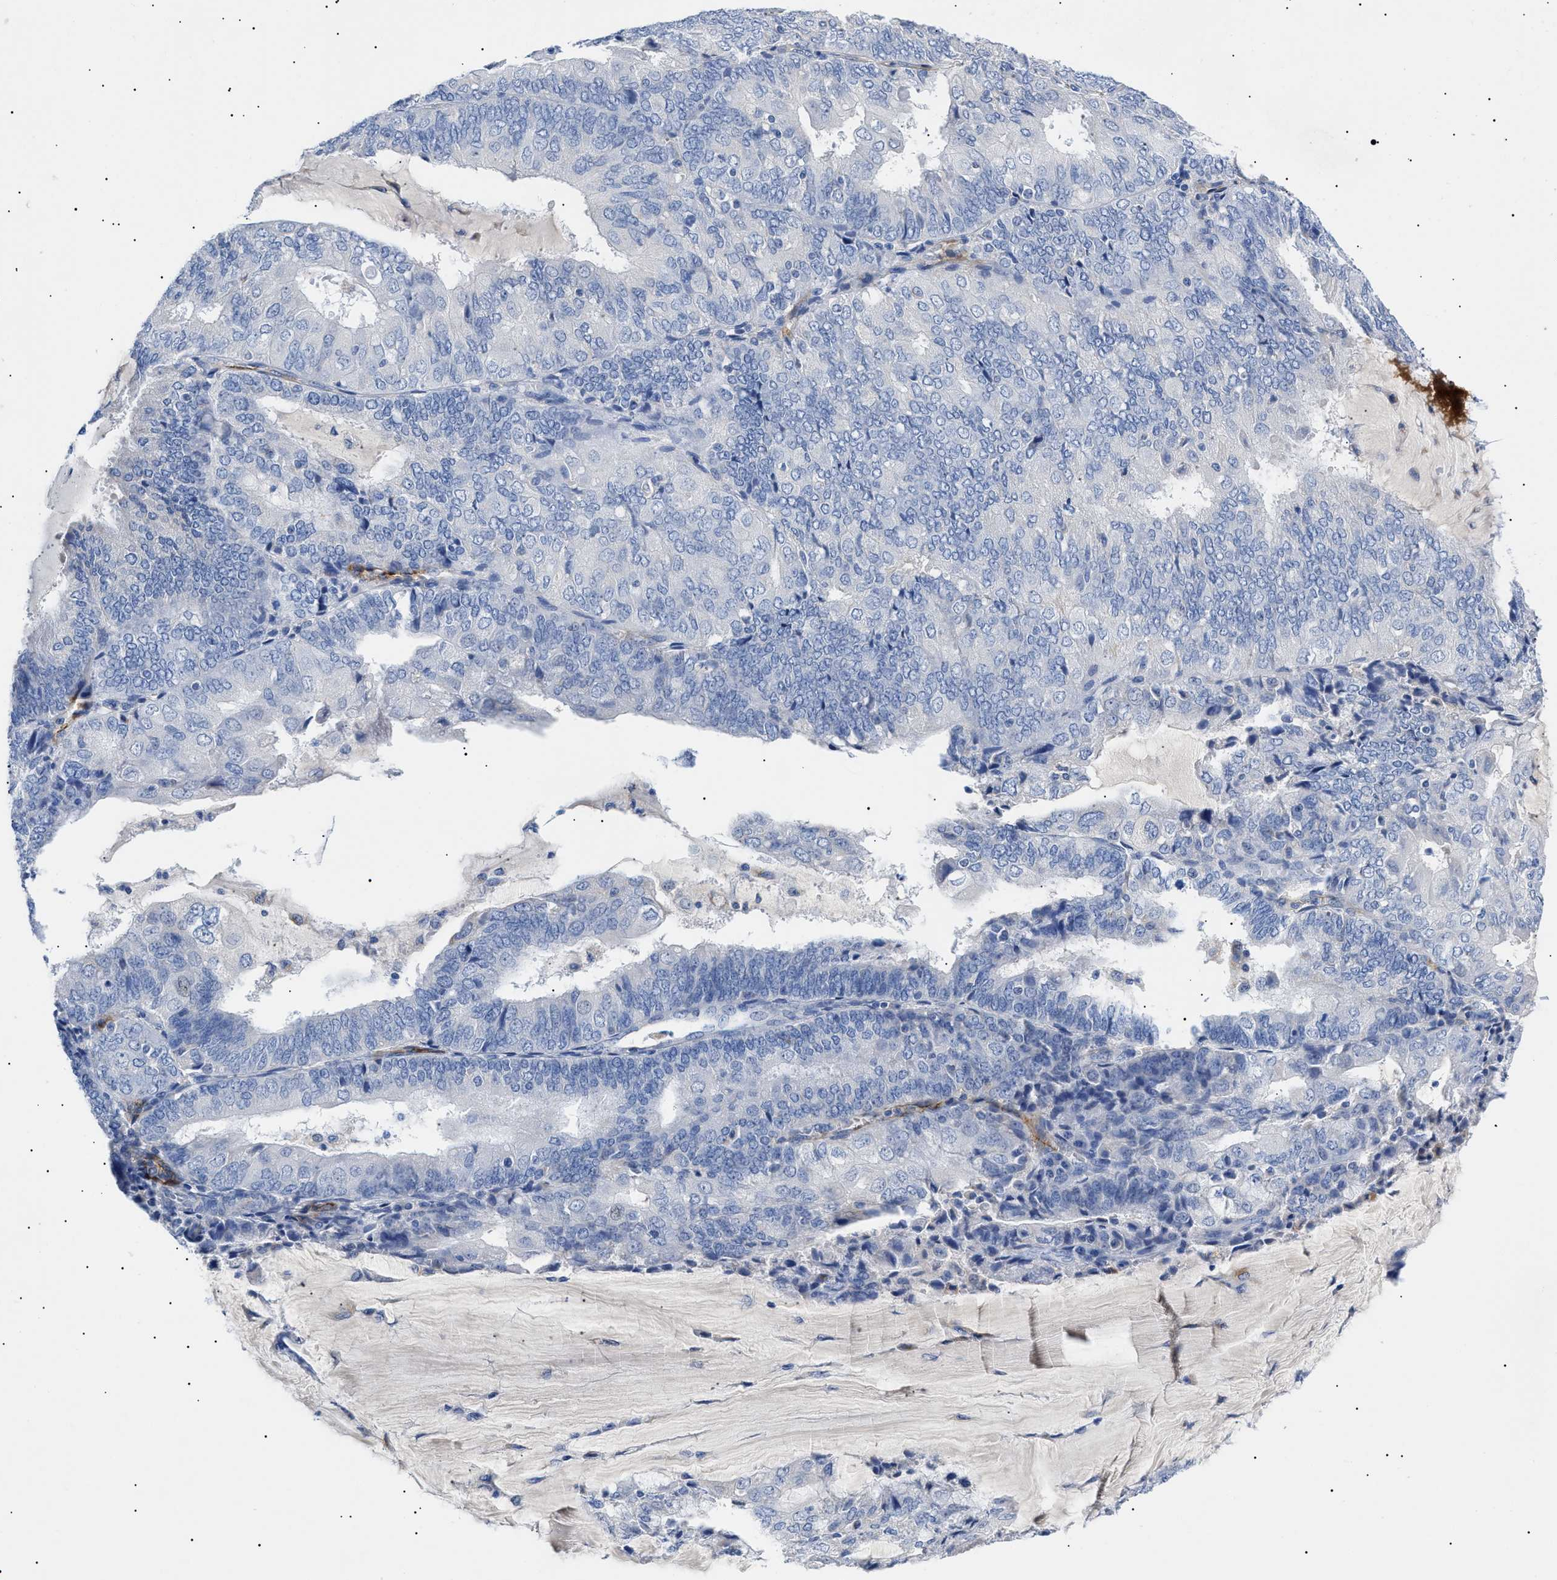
{"staining": {"intensity": "negative", "quantity": "none", "location": "none"}, "tissue": "endometrial cancer", "cell_type": "Tumor cells", "image_type": "cancer", "snomed": [{"axis": "morphology", "description": "Adenocarcinoma, NOS"}, {"axis": "topography", "description": "Endometrium"}], "caption": "Tumor cells show no significant protein expression in endometrial cancer (adenocarcinoma). (Stains: DAB (3,3'-diaminobenzidine) immunohistochemistry (IHC) with hematoxylin counter stain, Microscopy: brightfield microscopy at high magnification).", "gene": "ACKR1", "patient": {"sex": "female", "age": 81}}